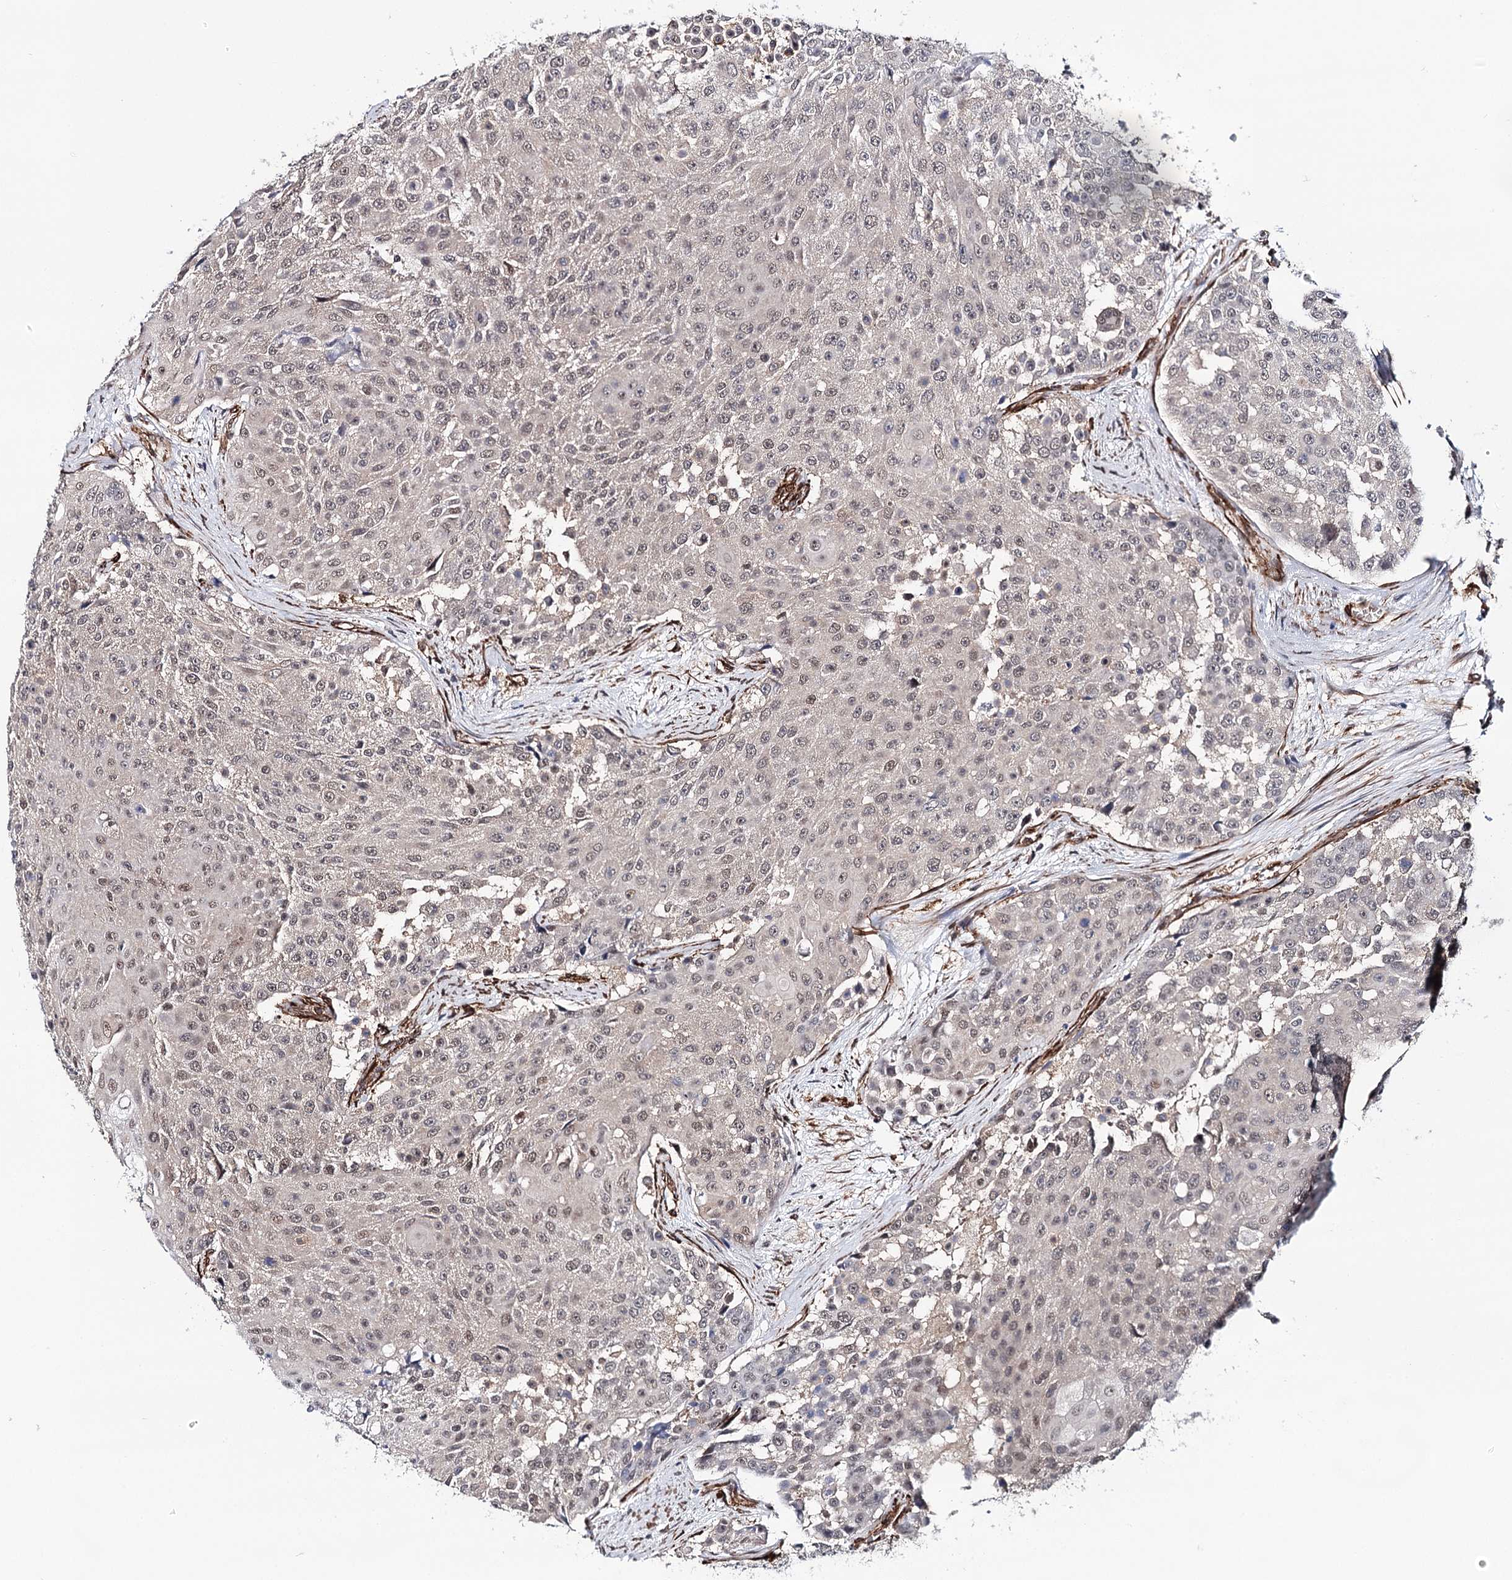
{"staining": {"intensity": "weak", "quantity": ">75%", "location": "nuclear"}, "tissue": "urothelial cancer", "cell_type": "Tumor cells", "image_type": "cancer", "snomed": [{"axis": "morphology", "description": "Urothelial carcinoma, High grade"}, {"axis": "topography", "description": "Urinary bladder"}], "caption": "Protein expression analysis of human urothelial cancer reveals weak nuclear staining in approximately >75% of tumor cells. Ihc stains the protein in brown and the nuclei are stained blue.", "gene": "PPP2R5B", "patient": {"sex": "female", "age": 63}}